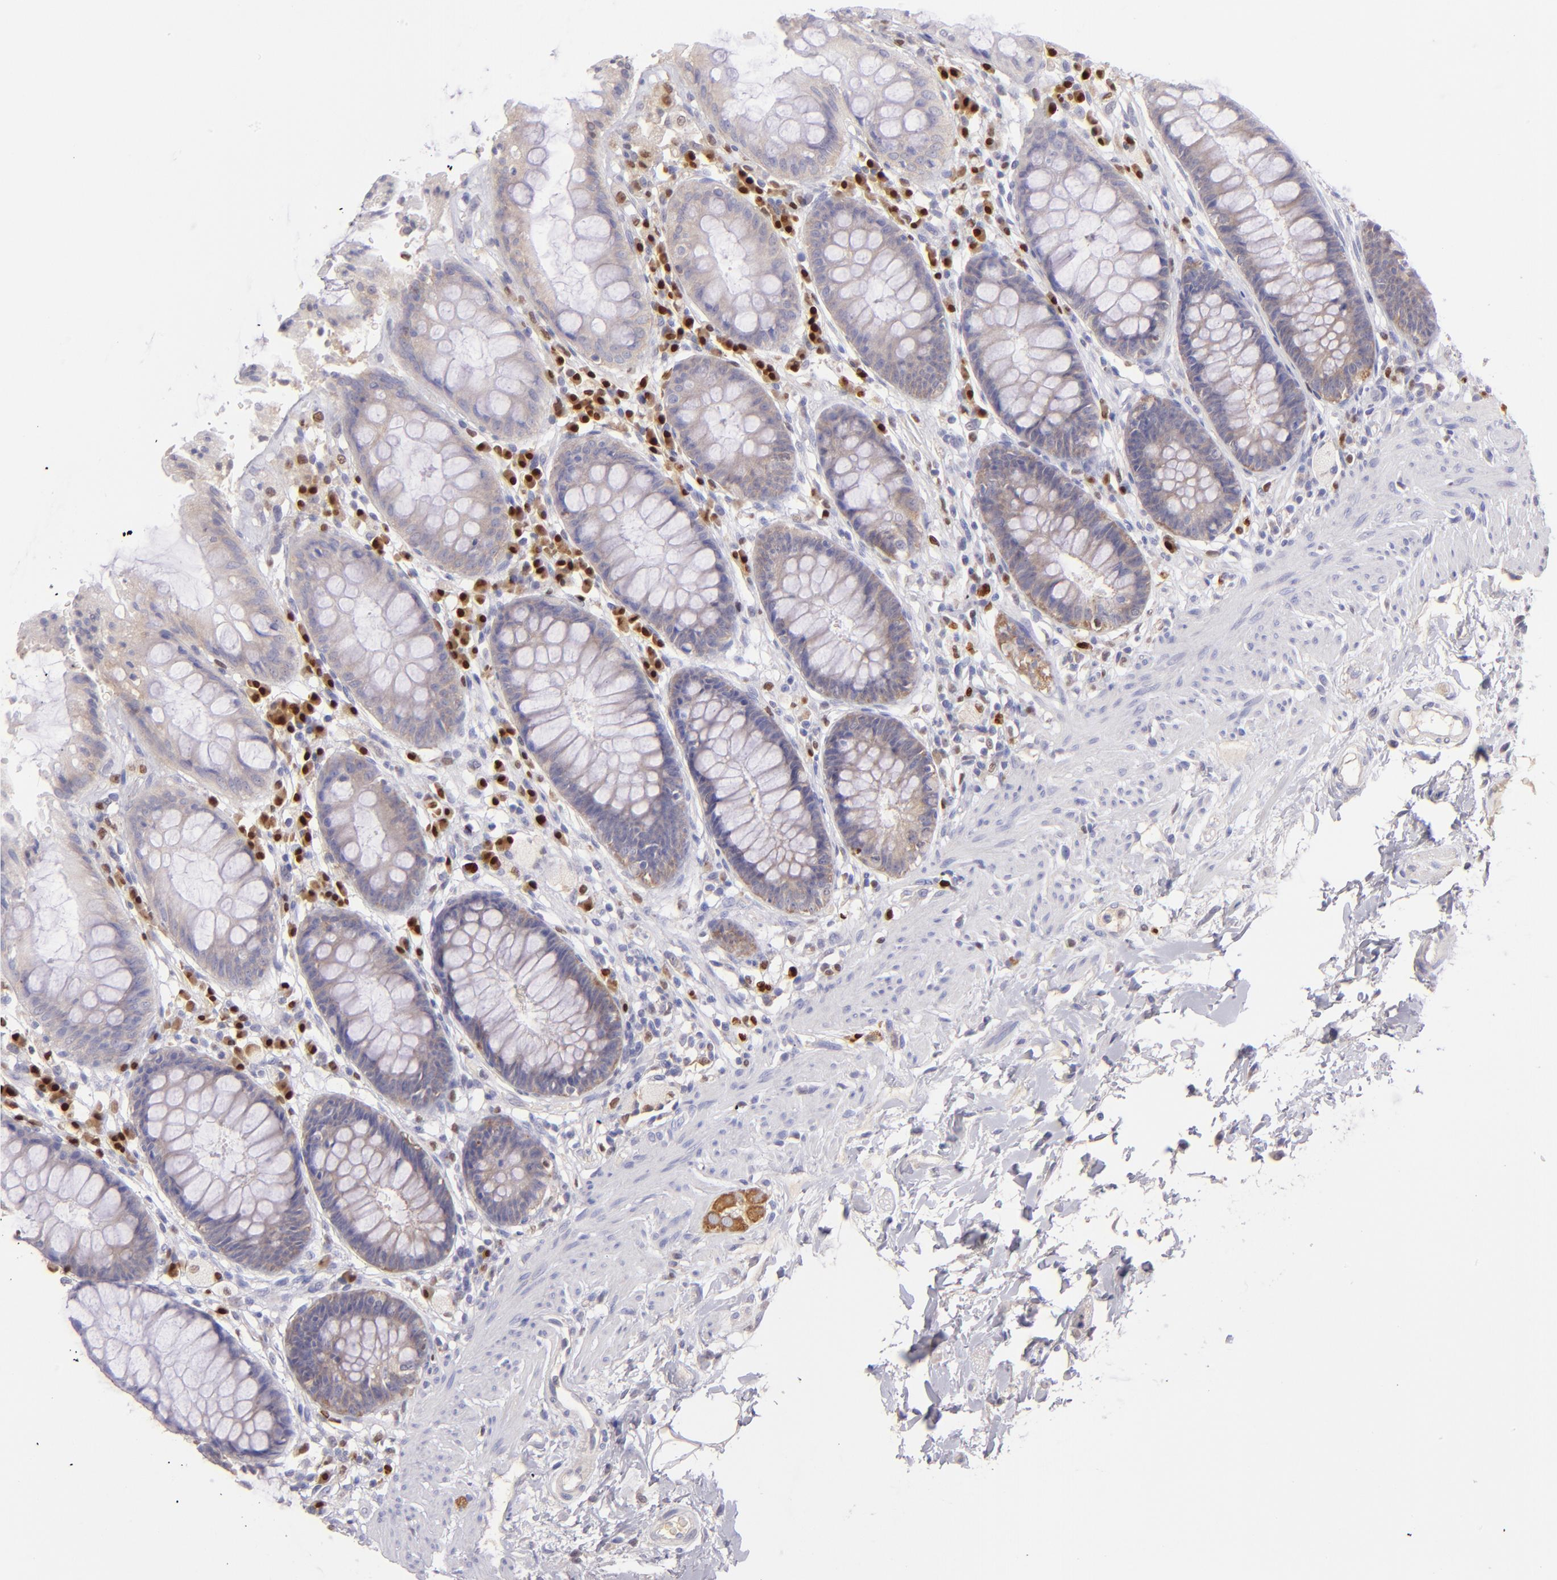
{"staining": {"intensity": "weak", "quantity": ">75%", "location": "cytoplasmic/membranous"}, "tissue": "rectum", "cell_type": "Glandular cells", "image_type": "normal", "snomed": [{"axis": "morphology", "description": "Normal tissue, NOS"}, {"axis": "topography", "description": "Rectum"}], "caption": "Immunohistochemistry image of benign rectum: rectum stained using immunohistochemistry shows low levels of weak protein expression localized specifically in the cytoplasmic/membranous of glandular cells, appearing as a cytoplasmic/membranous brown color.", "gene": "IRF8", "patient": {"sex": "female", "age": 46}}